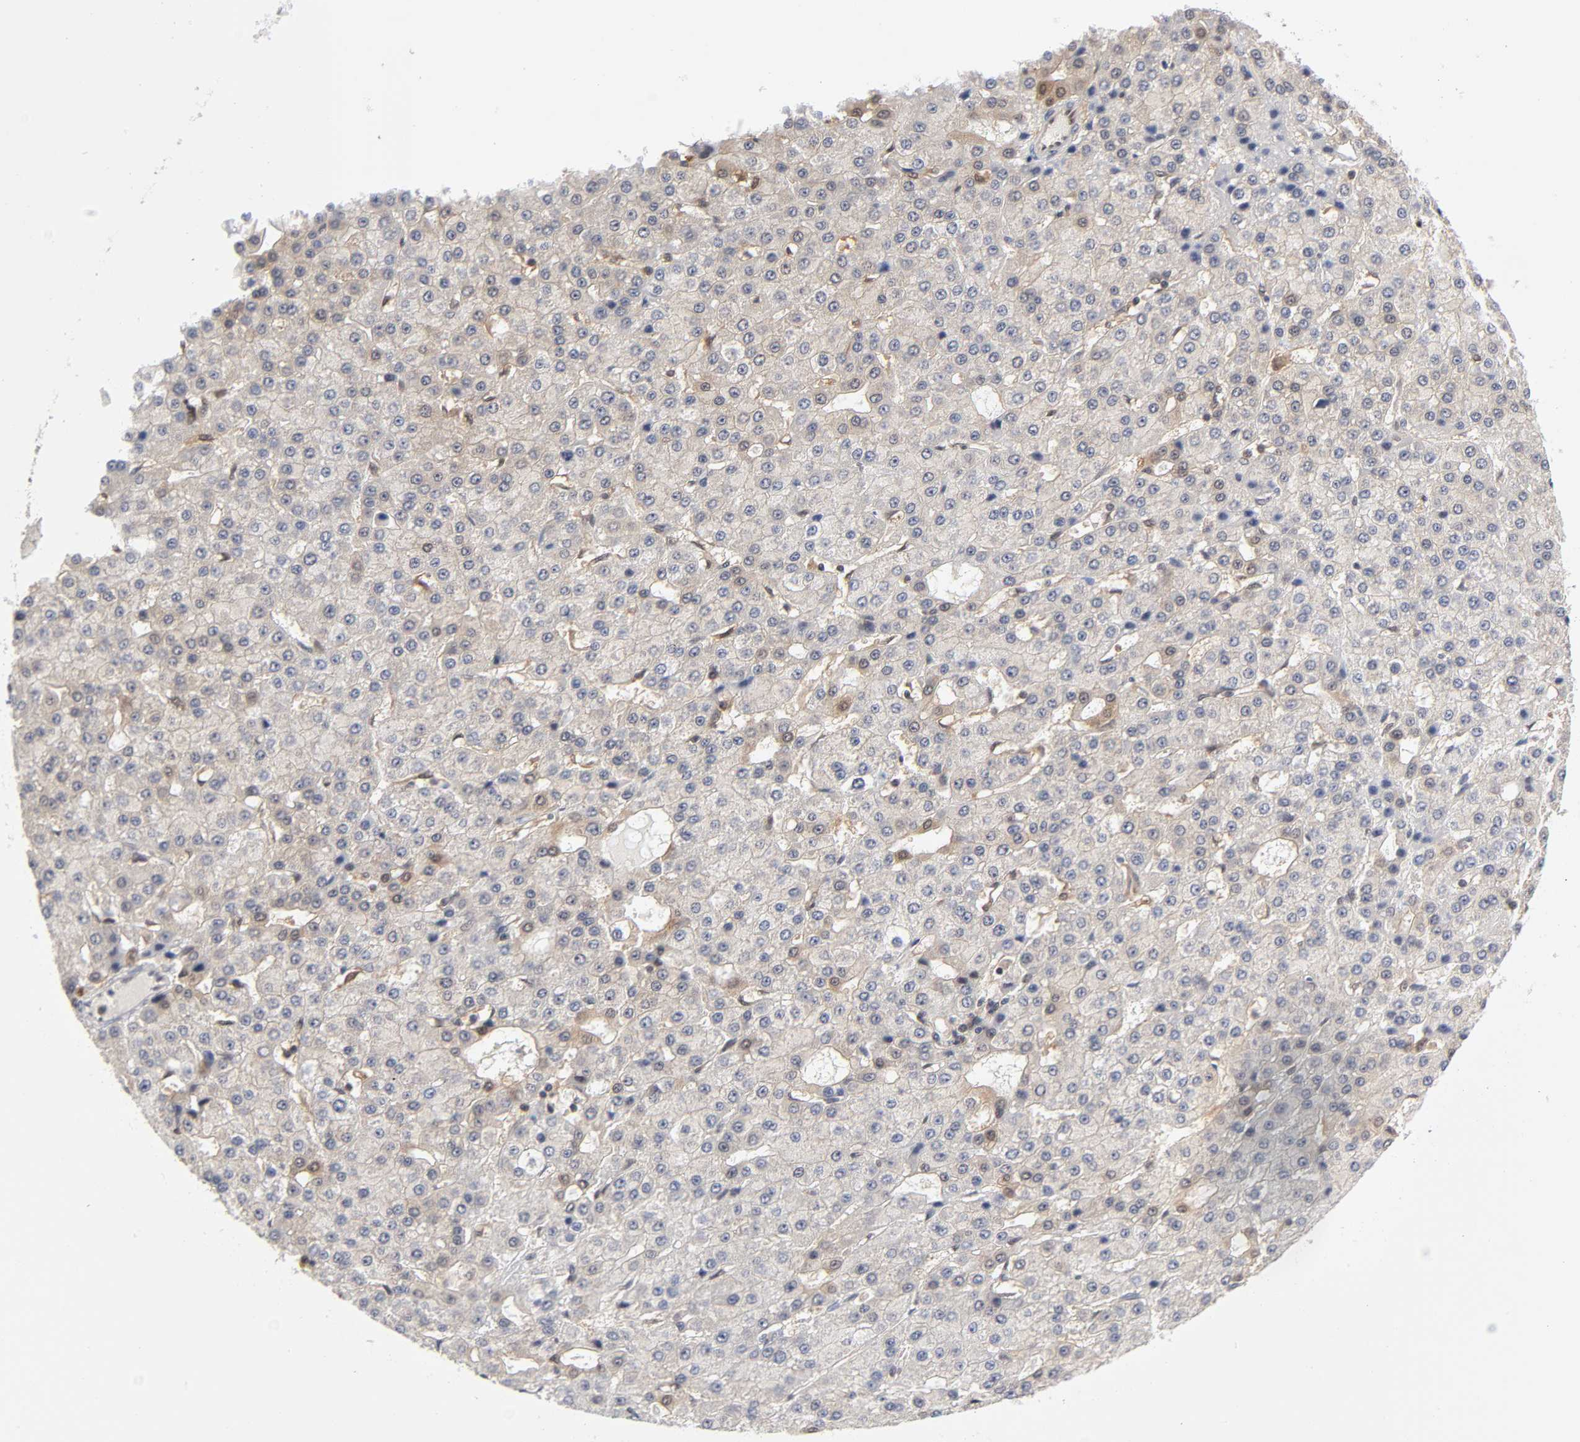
{"staining": {"intensity": "weak", "quantity": "<25%", "location": "cytoplasmic/membranous"}, "tissue": "liver cancer", "cell_type": "Tumor cells", "image_type": "cancer", "snomed": [{"axis": "morphology", "description": "Carcinoma, Hepatocellular, NOS"}, {"axis": "topography", "description": "Liver"}], "caption": "An immunohistochemistry image of liver cancer (hepatocellular carcinoma) is shown. There is no staining in tumor cells of liver cancer (hepatocellular carcinoma).", "gene": "DFFB", "patient": {"sex": "male", "age": 47}}